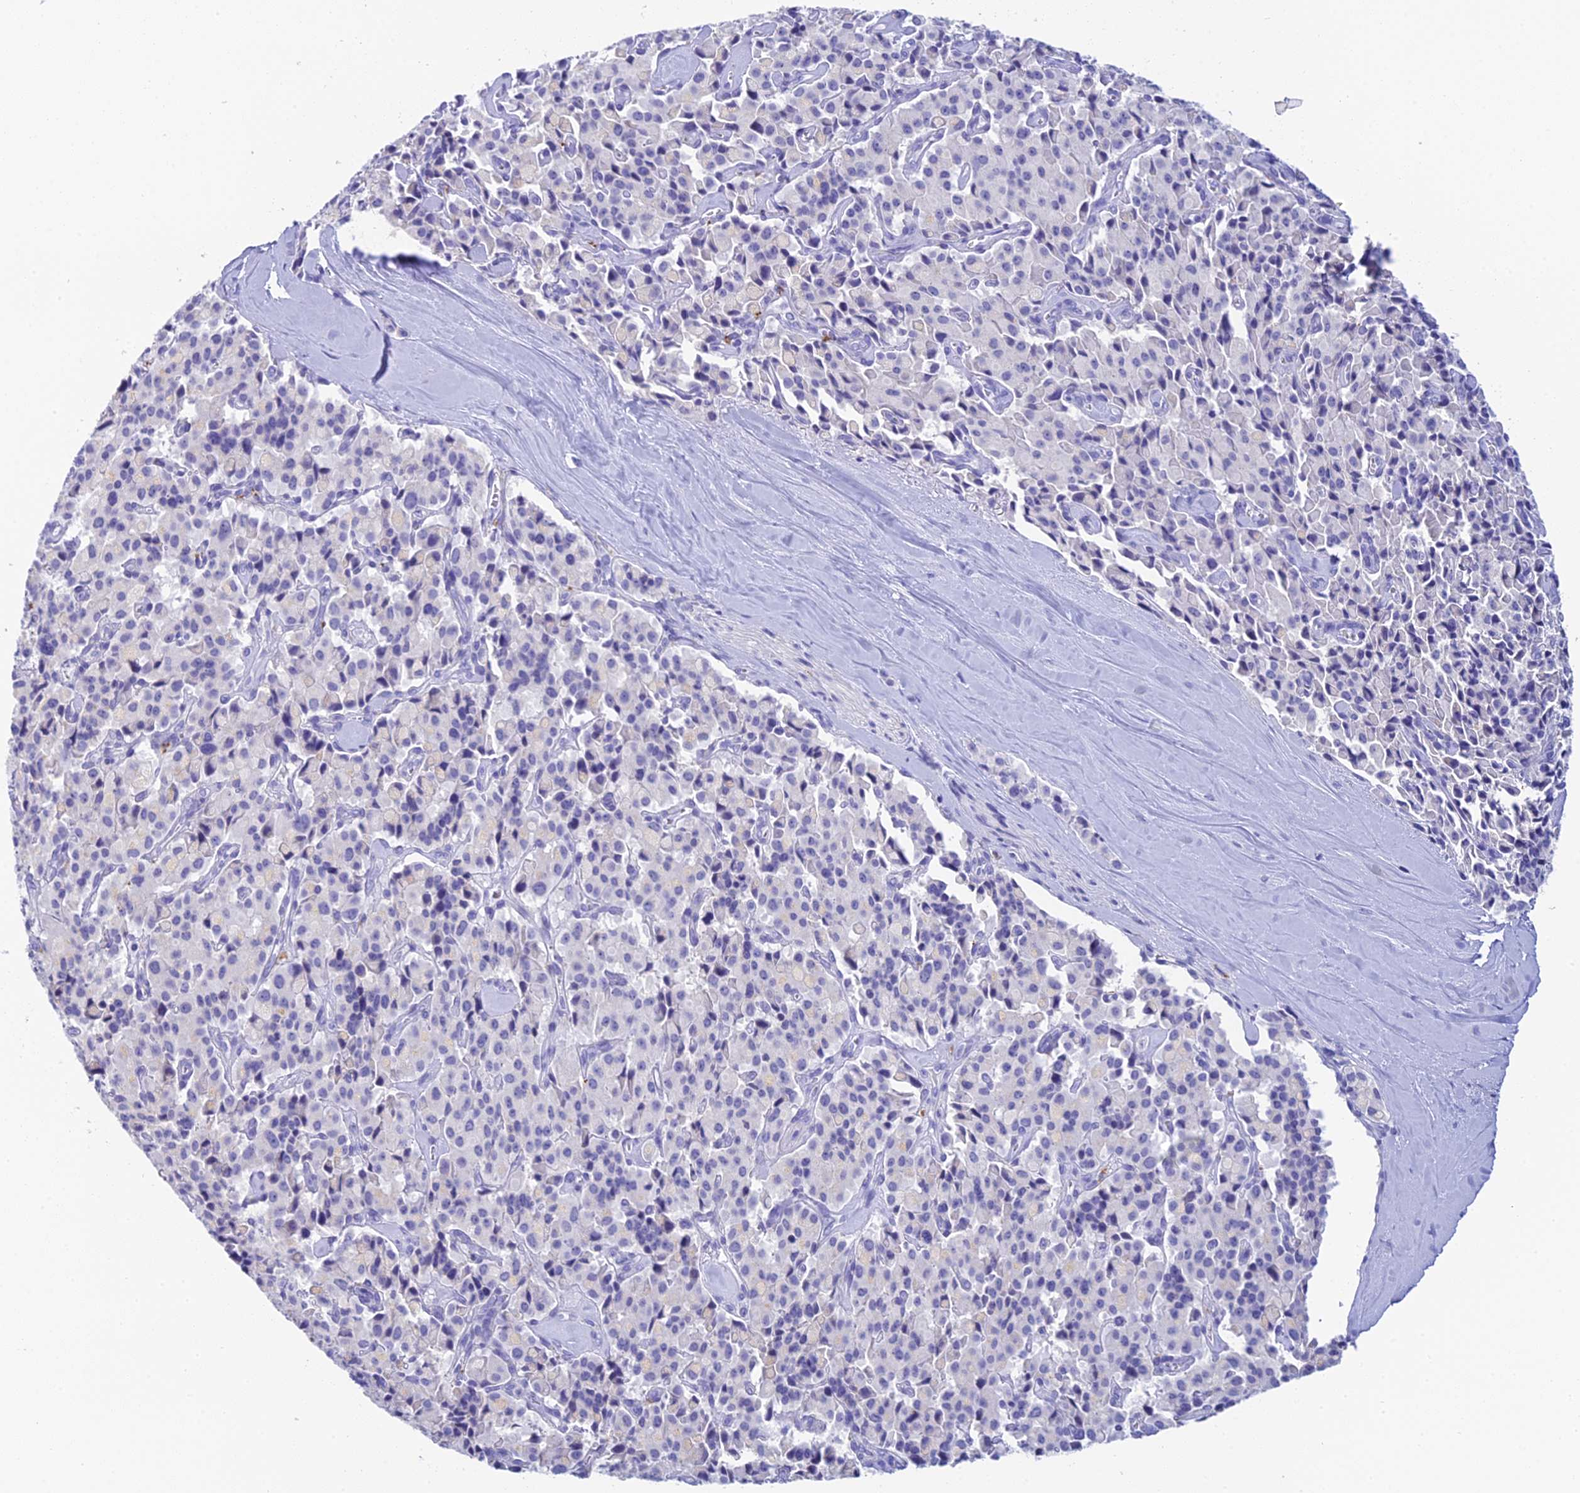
{"staining": {"intensity": "negative", "quantity": "none", "location": "none"}, "tissue": "pancreatic cancer", "cell_type": "Tumor cells", "image_type": "cancer", "snomed": [{"axis": "morphology", "description": "Adenocarcinoma, NOS"}, {"axis": "topography", "description": "Pancreas"}], "caption": "Pancreatic cancer (adenocarcinoma) stained for a protein using IHC displays no expression tumor cells.", "gene": "C12orf29", "patient": {"sex": "male", "age": 65}}